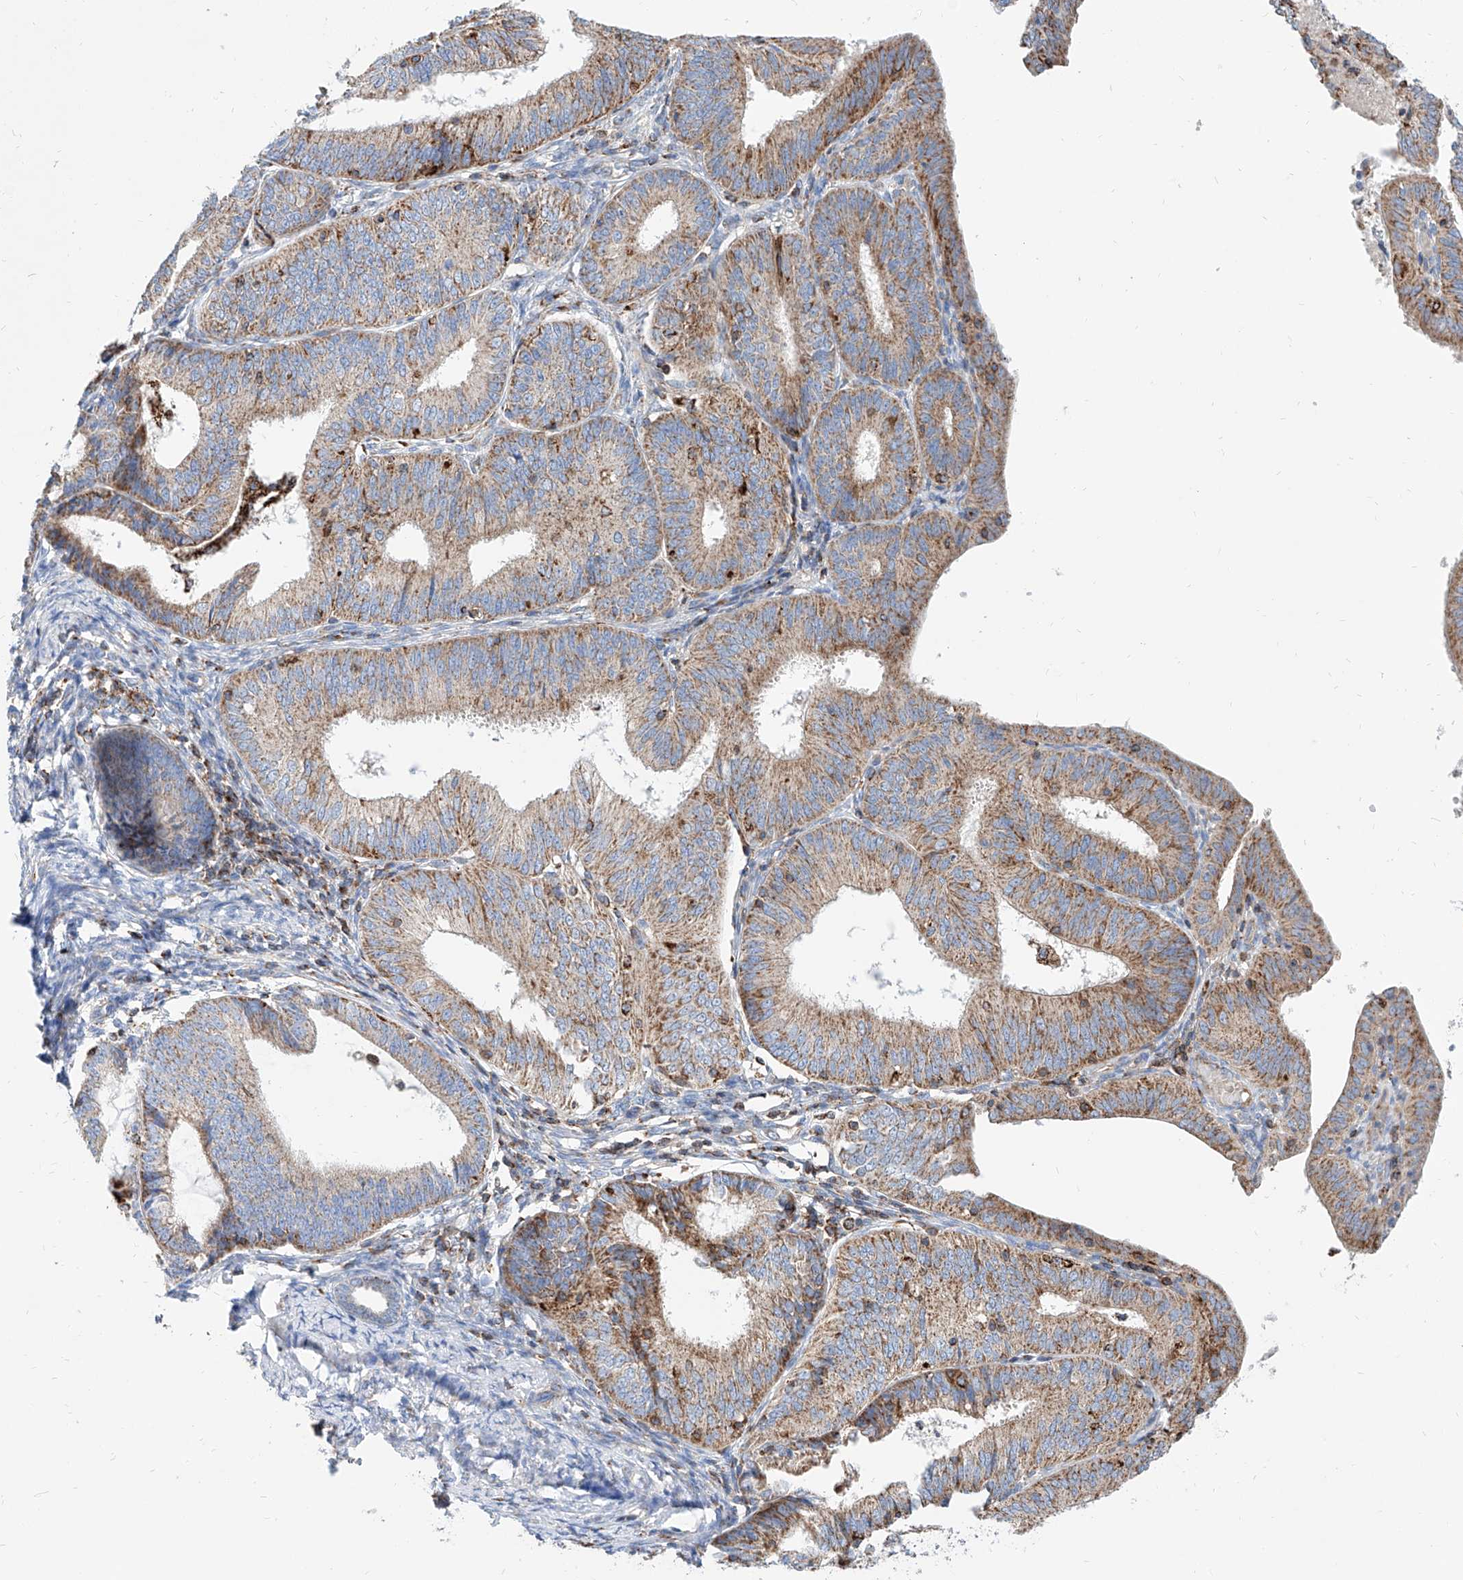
{"staining": {"intensity": "moderate", "quantity": ">75%", "location": "cytoplasmic/membranous"}, "tissue": "endometrial cancer", "cell_type": "Tumor cells", "image_type": "cancer", "snomed": [{"axis": "morphology", "description": "Adenocarcinoma, NOS"}, {"axis": "topography", "description": "Endometrium"}], "caption": "Human endometrial adenocarcinoma stained for a protein (brown) reveals moderate cytoplasmic/membranous positive positivity in approximately >75% of tumor cells.", "gene": "CPNE5", "patient": {"sex": "female", "age": 51}}